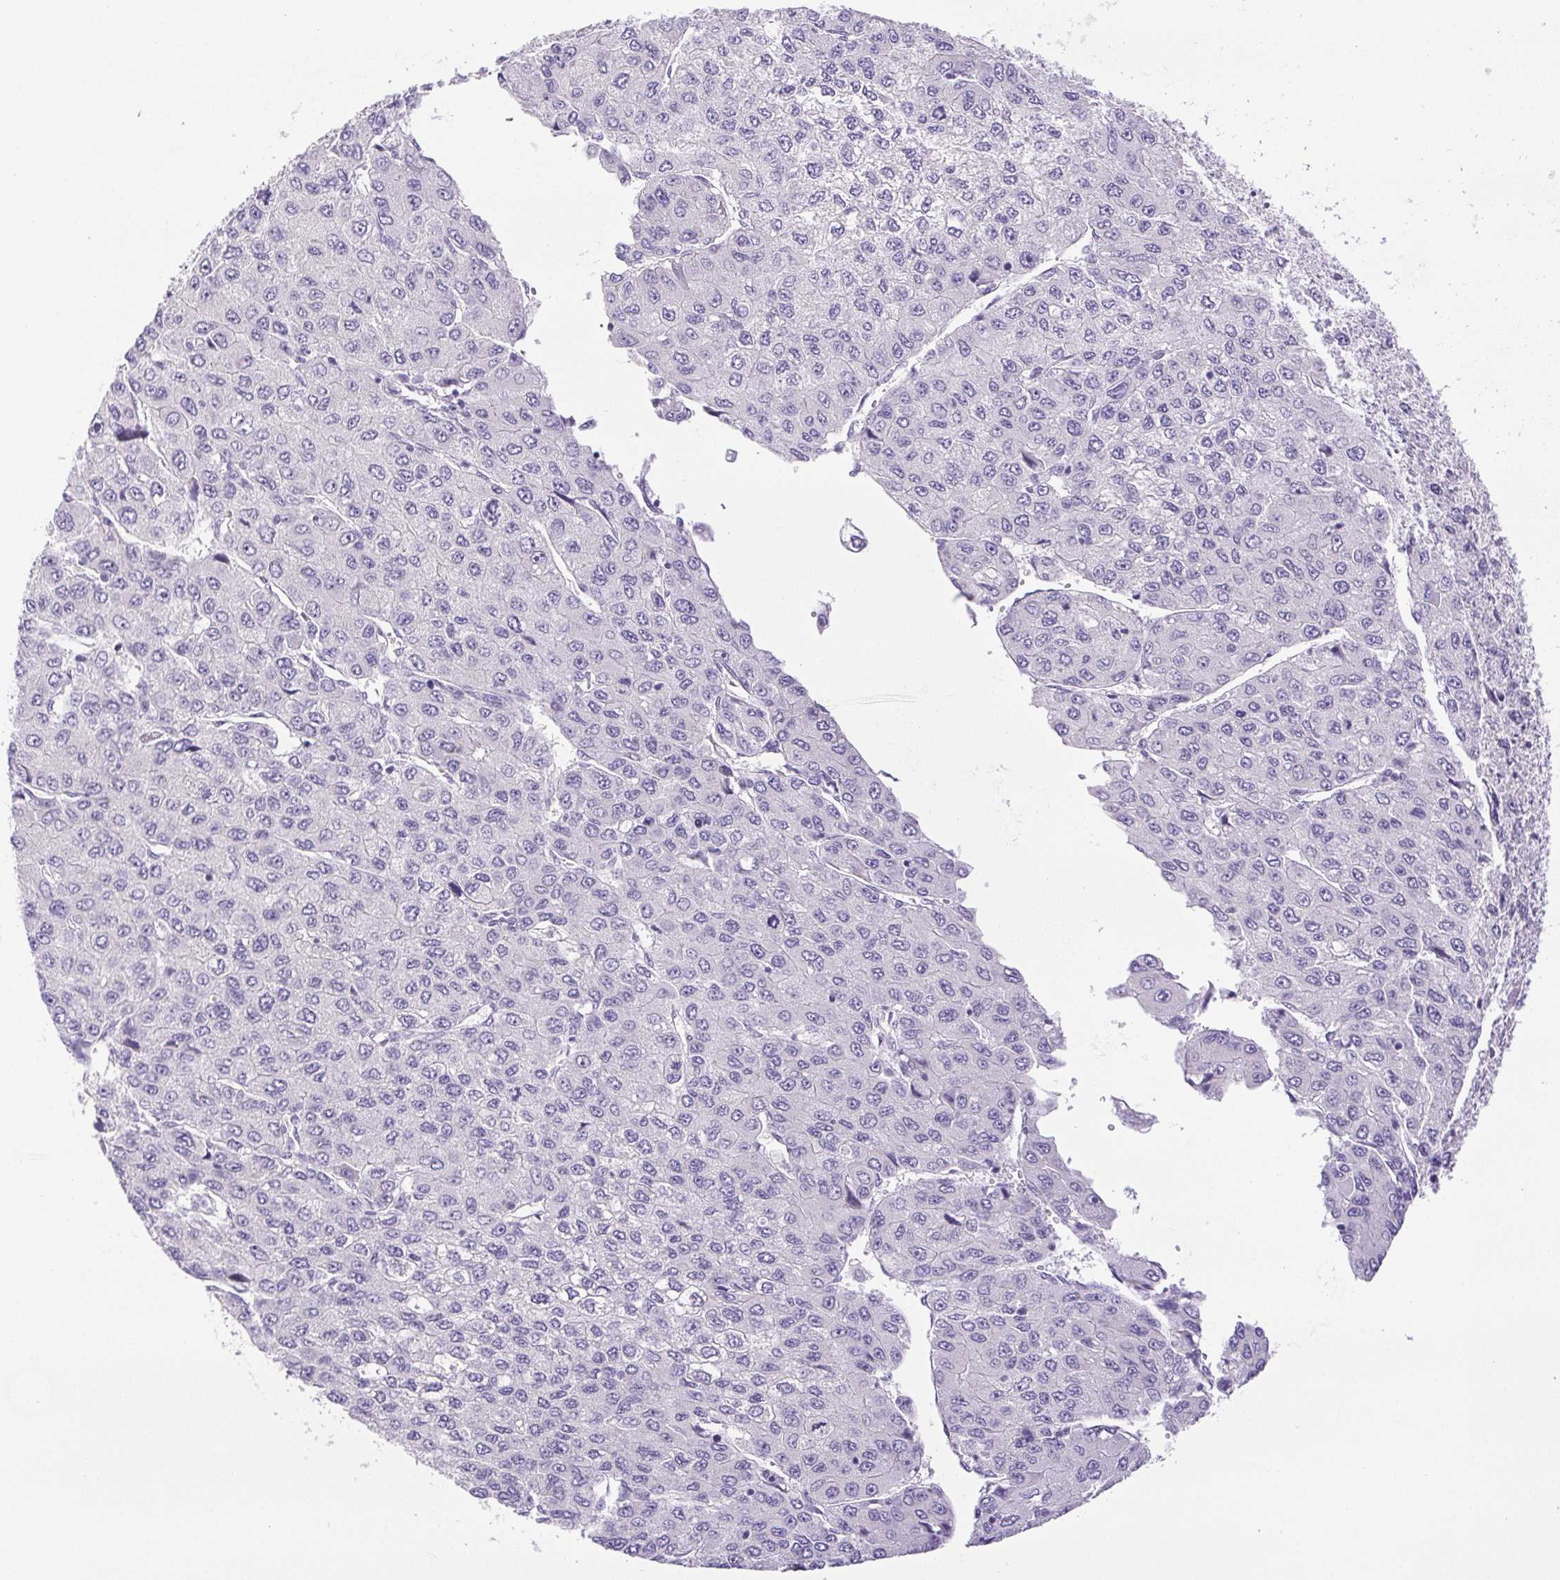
{"staining": {"intensity": "negative", "quantity": "none", "location": "none"}, "tissue": "liver cancer", "cell_type": "Tumor cells", "image_type": "cancer", "snomed": [{"axis": "morphology", "description": "Carcinoma, Hepatocellular, NOS"}, {"axis": "topography", "description": "Liver"}], "caption": "This photomicrograph is of liver cancer stained with immunohistochemistry to label a protein in brown with the nuclei are counter-stained blue. There is no positivity in tumor cells.", "gene": "PAPPA2", "patient": {"sex": "female", "age": 66}}